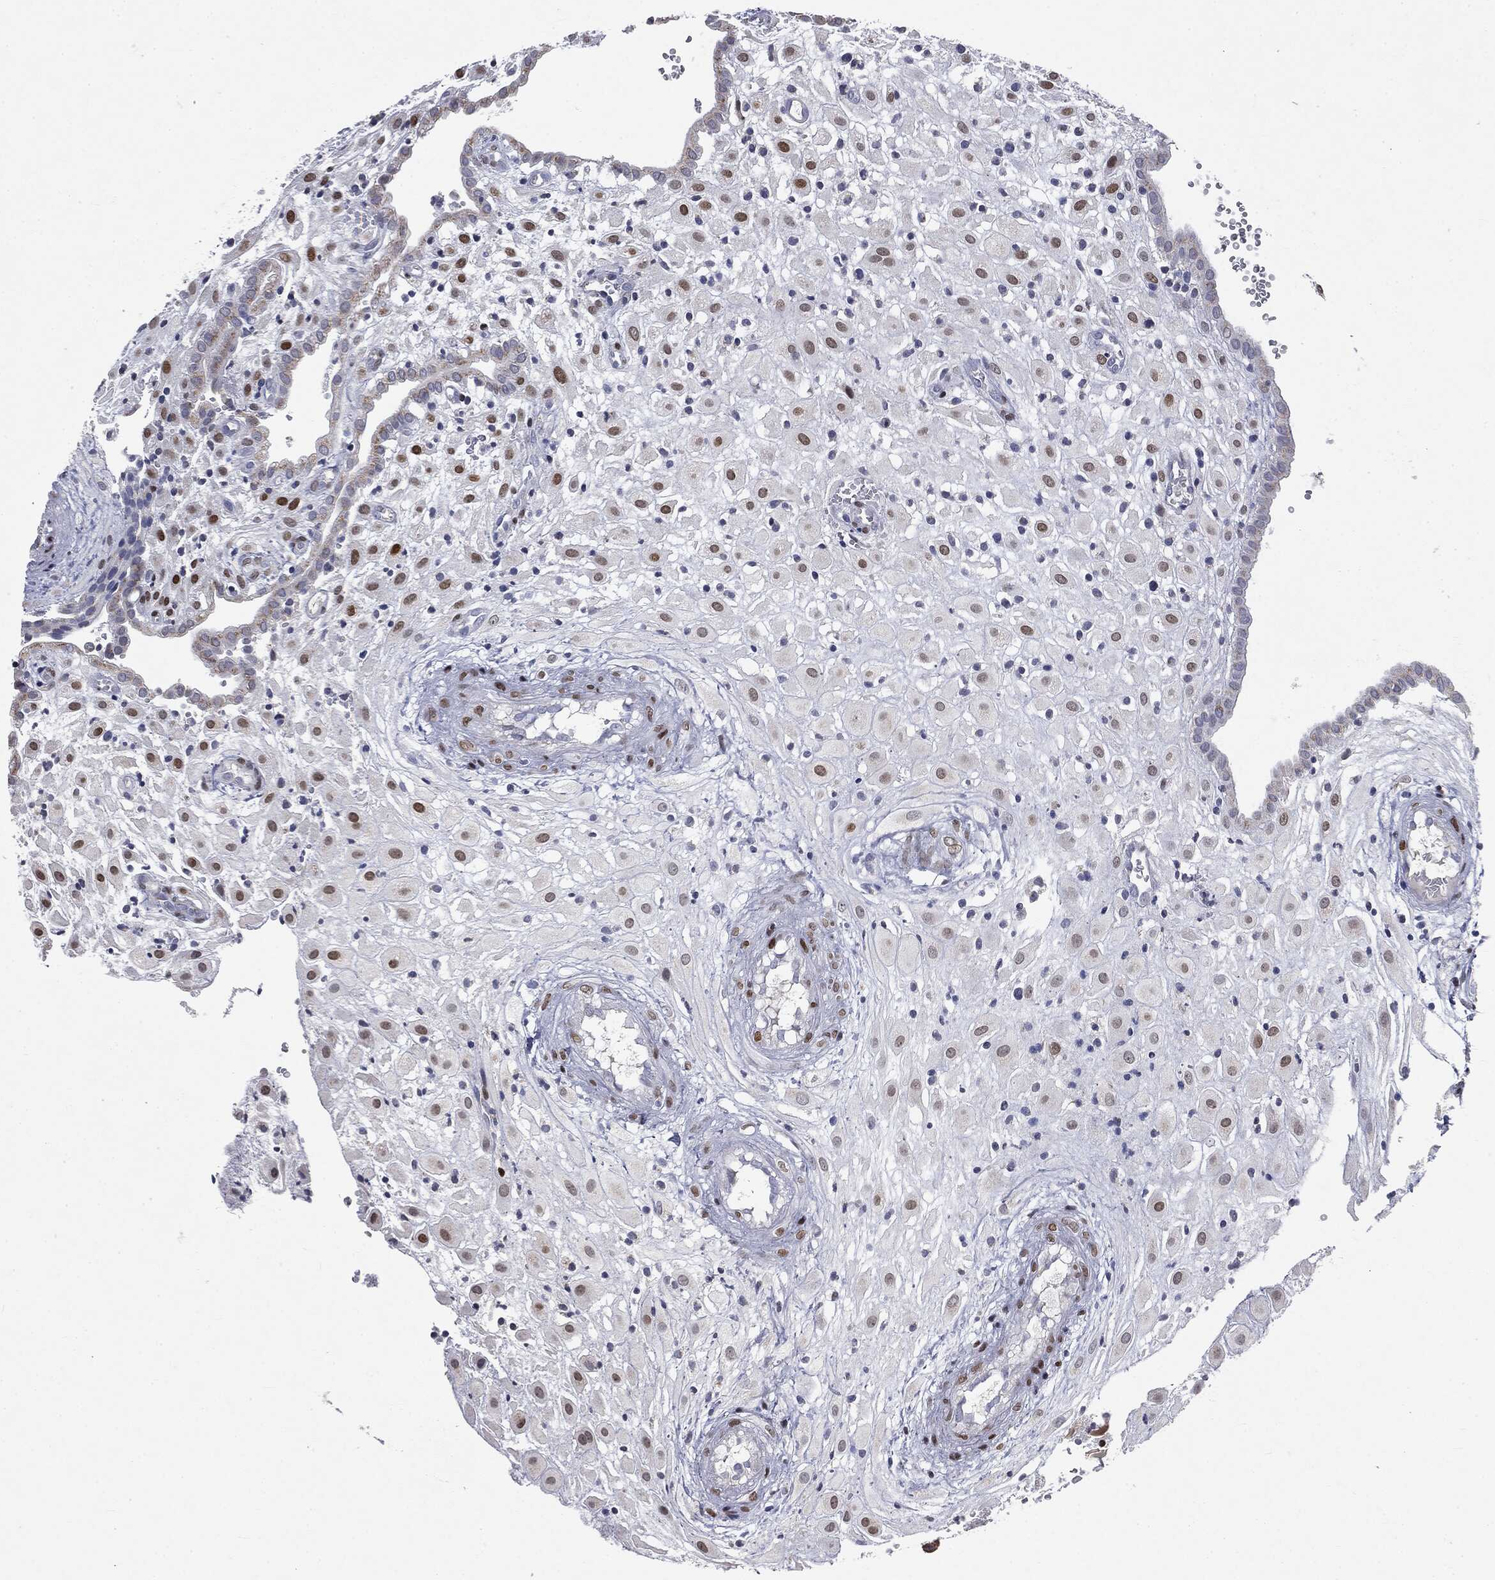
{"staining": {"intensity": "strong", "quantity": "<25%", "location": "nuclear"}, "tissue": "placenta", "cell_type": "Decidual cells", "image_type": "normal", "snomed": [{"axis": "morphology", "description": "Normal tissue, NOS"}, {"axis": "topography", "description": "Placenta"}], "caption": "Decidual cells demonstrate medium levels of strong nuclear expression in about <25% of cells in unremarkable human placenta.", "gene": "CASD1", "patient": {"sex": "female", "age": 24}}